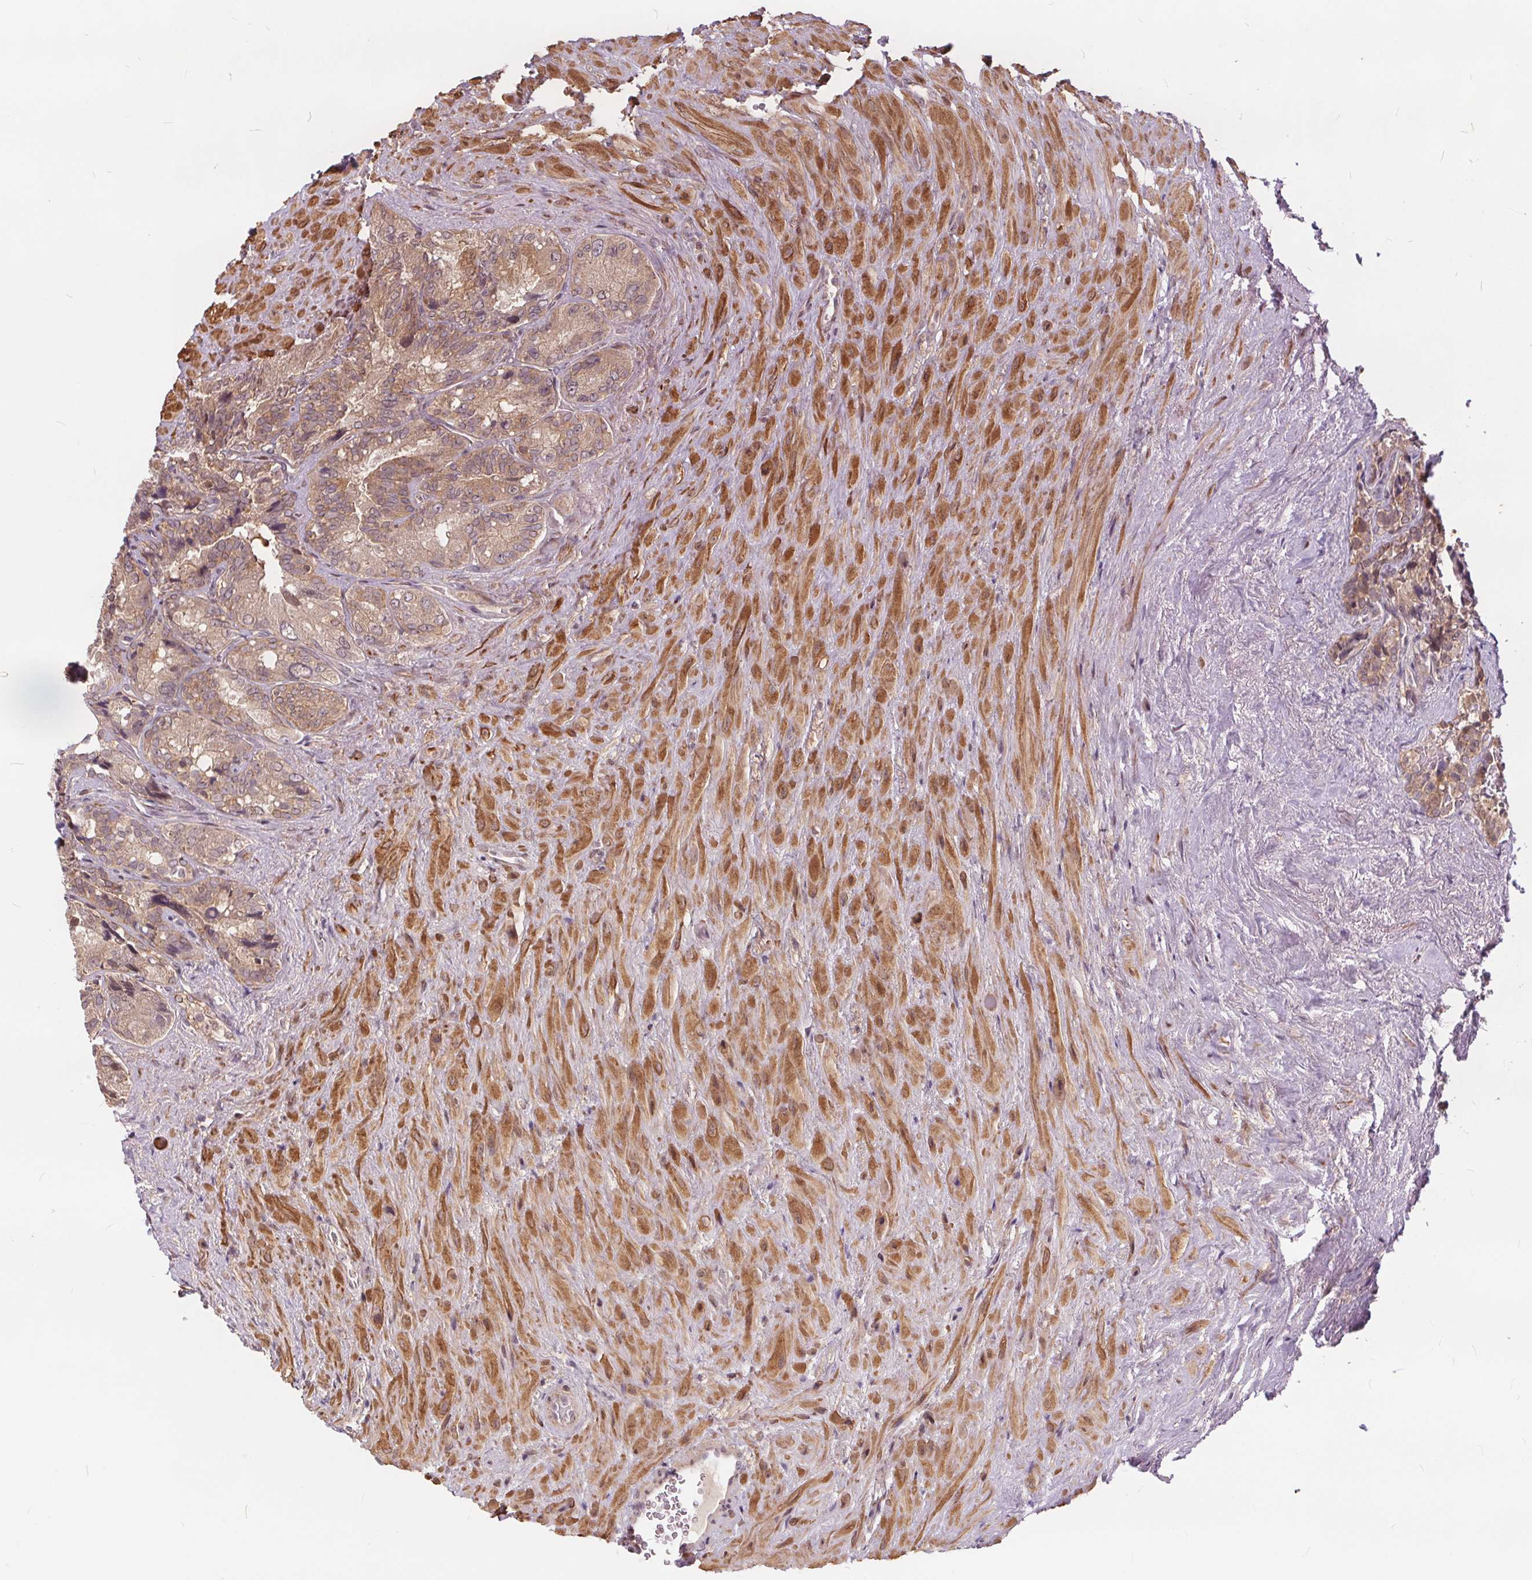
{"staining": {"intensity": "moderate", "quantity": ">75%", "location": "cytoplasmic/membranous,nuclear"}, "tissue": "seminal vesicle", "cell_type": "Glandular cells", "image_type": "normal", "snomed": [{"axis": "morphology", "description": "Normal tissue, NOS"}, {"axis": "topography", "description": "Seminal veicle"}], "caption": "IHC of benign human seminal vesicle exhibits medium levels of moderate cytoplasmic/membranous,nuclear expression in approximately >75% of glandular cells. The protein is stained brown, and the nuclei are stained in blue (DAB (3,3'-diaminobenzidine) IHC with brightfield microscopy, high magnification).", "gene": "HIF1AN", "patient": {"sex": "male", "age": 69}}